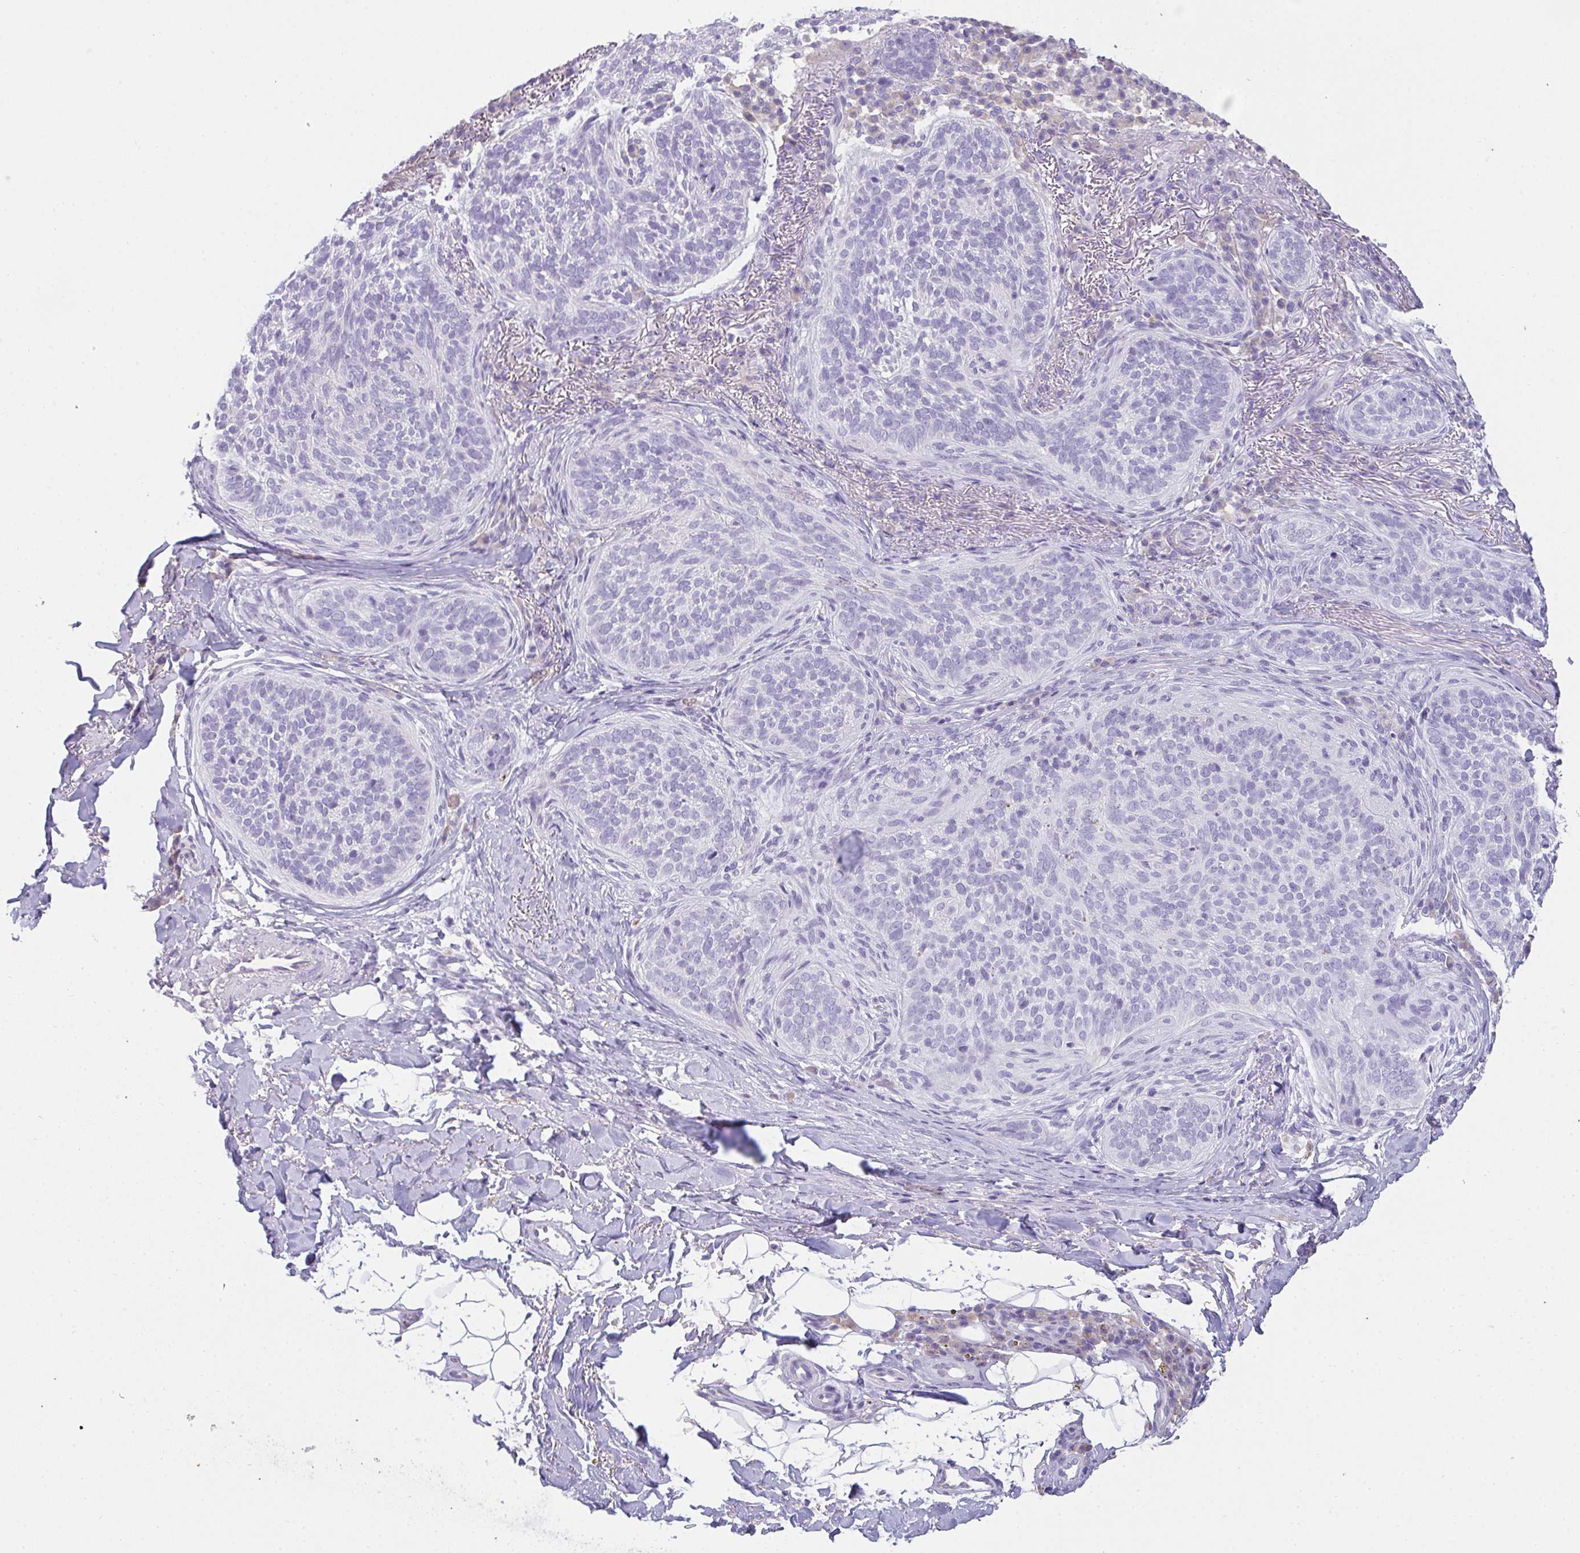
{"staining": {"intensity": "negative", "quantity": "none", "location": "none"}, "tissue": "skin cancer", "cell_type": "Tumor cells", "image_type": "cancer", "snomed": [{"axis": "morphology", "description": "Basal cell carcinoma"}, {"axis": "topography", "description": "Skin"}, {"axis": "topography", "description": "Skin of head"}], "caption": "High magnification brightfield microscopy of basal cell carcinoma (skin) stained with DAB (3,3'-diaminobenzidine) (brown) and counterstained with hematoxylin (blue): tumor cells show no significant expression.", "gene": "COX7B", "patient": {"sex": "male", "age": 62}}